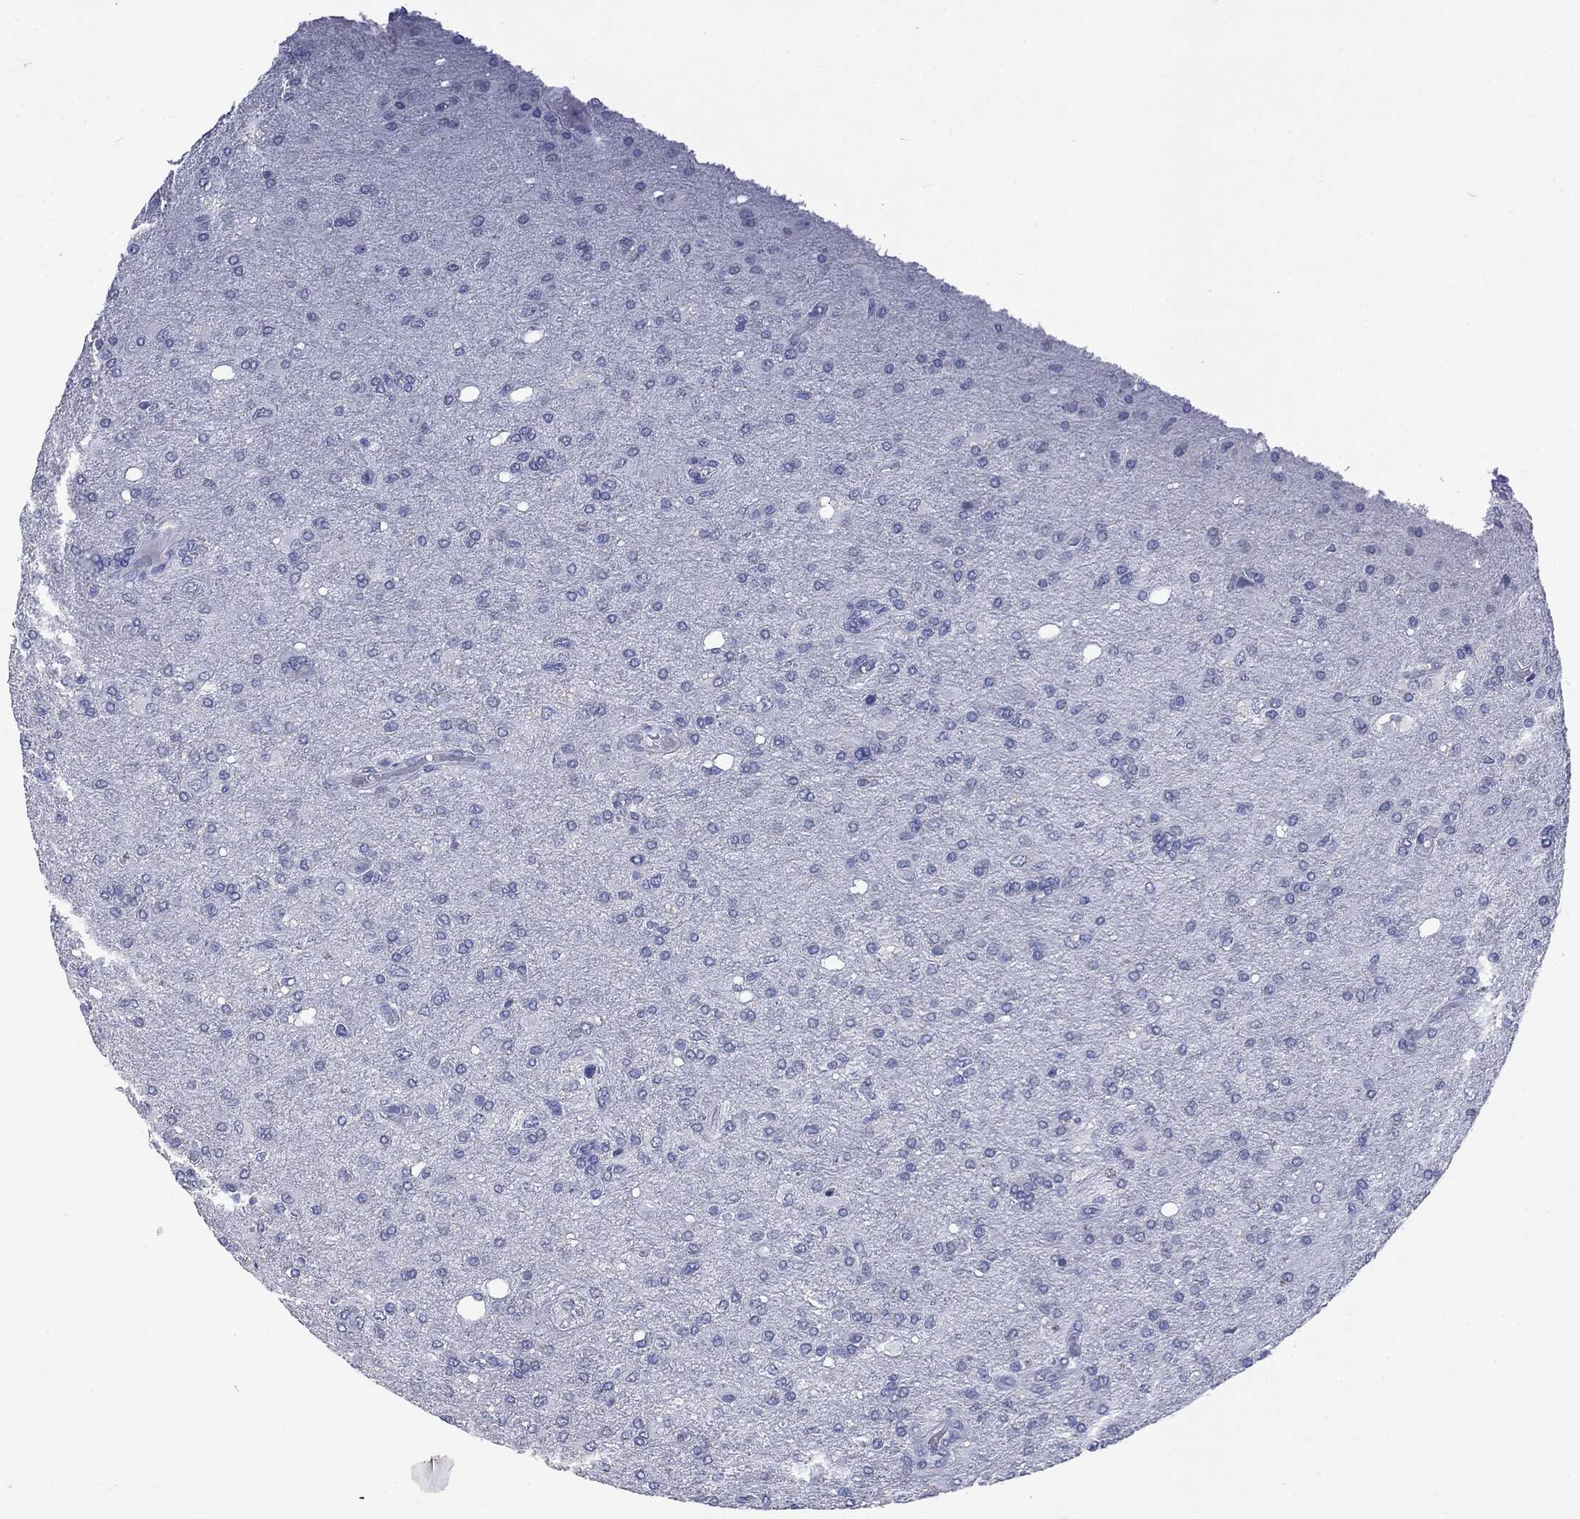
{"staining": {"intensity": "negative", "quantity": "none", "location": "none"}, "tissue": "glioma", "cell_type": "Tumor cells", "image_type": "cancer", "snomed": [{"axis": "morphology", "description": "Glioma, malignant, High grade"}, {"axis": "topography", "description": "Cerebral cortex"}], "caption": "Tumor cells show no significant positivity in malignant glioma (high-grade).", "gene": "TSHB", "patient": {"sex": "male", "age": 70}}